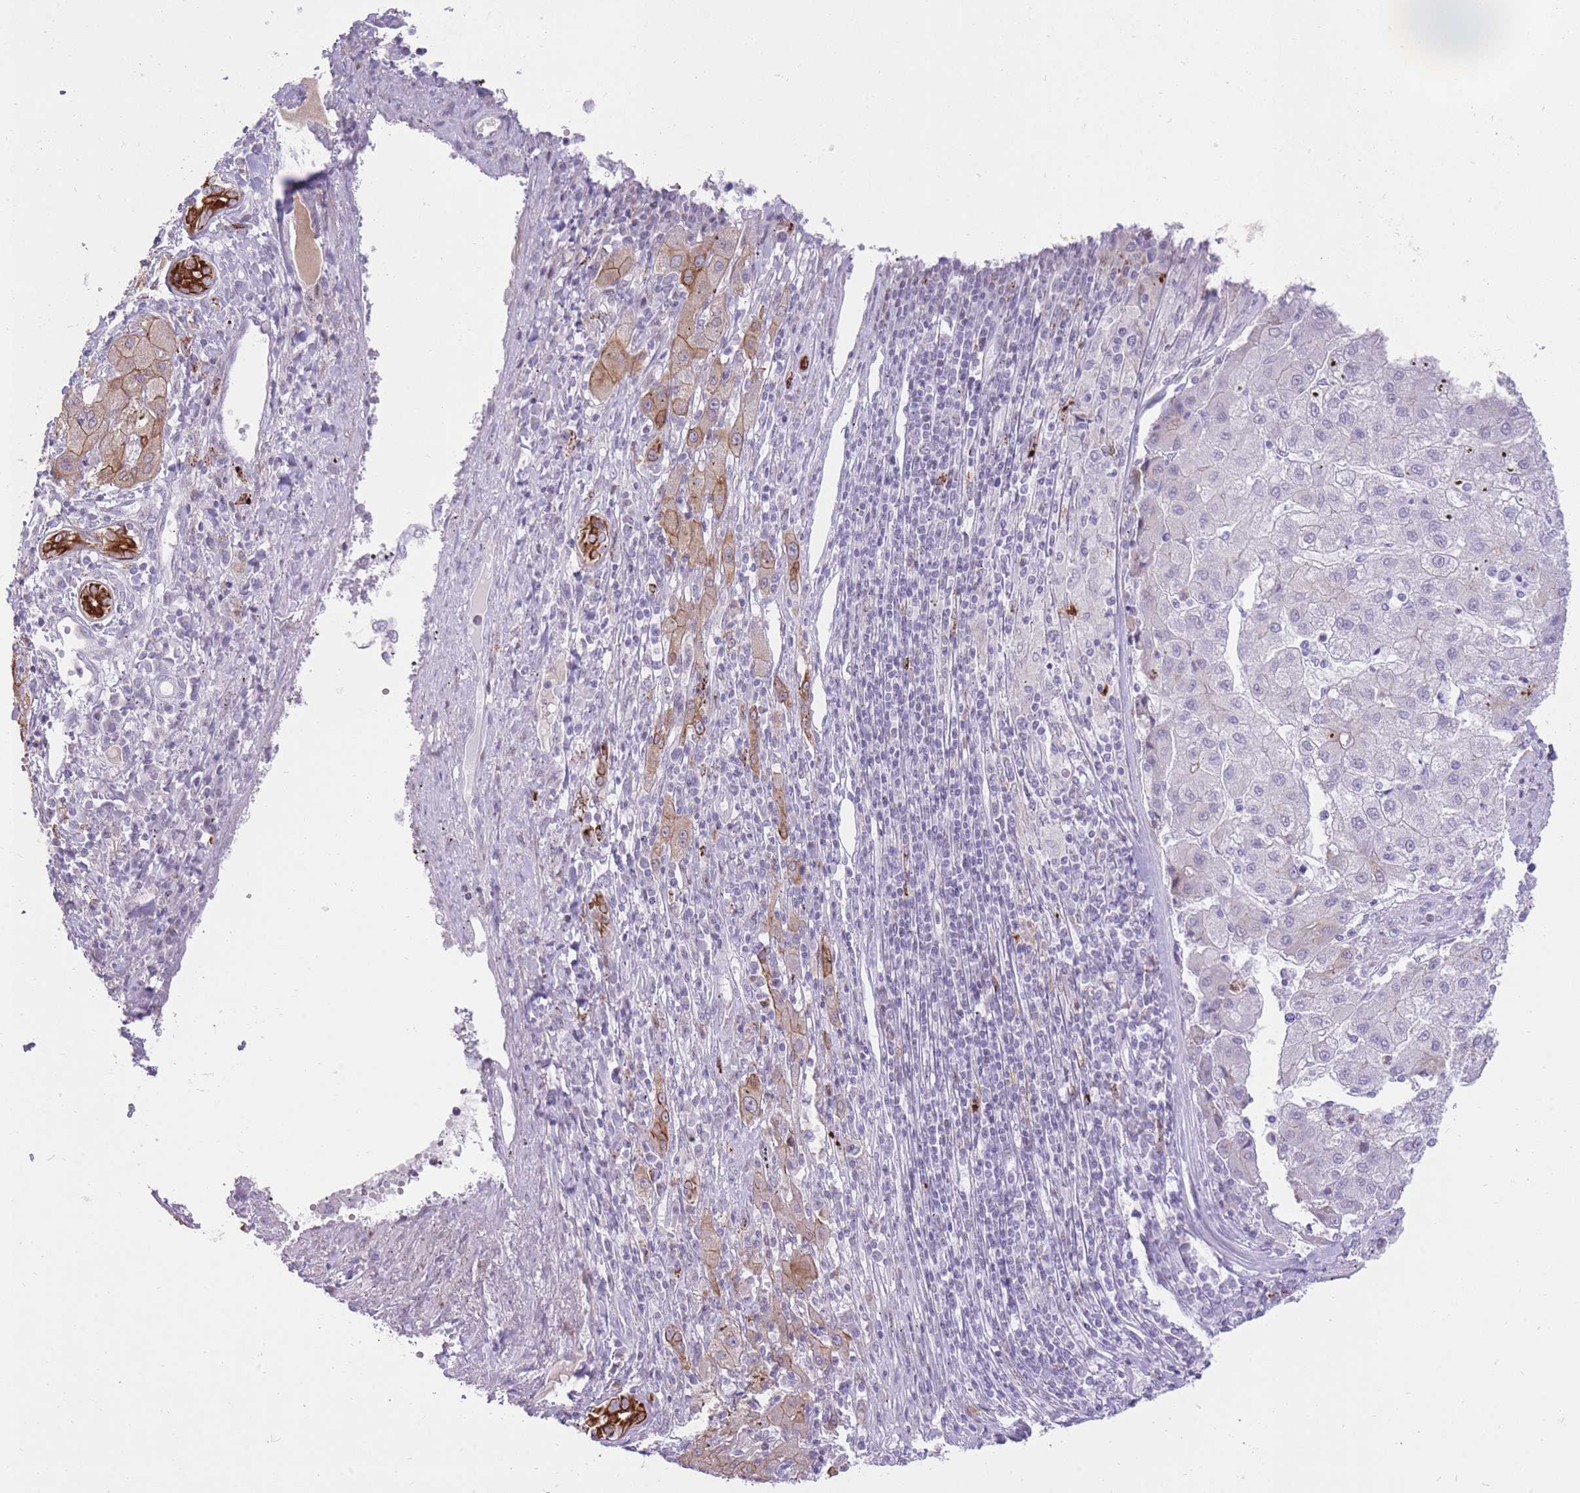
{"staining": {"intensity": "moderate", "quantity": "25%-75%", "location": "cytoplasmic/membranous"}, "tissue": "liver cancer", "cell_type": "Tumor cells", "image_type": "cancer", "snomed": [{"axis": "morphology", "description": "Carcinoma, Hepatocellular, NOS"}, {"axis": "topography", "description": "Liver"}], "caption": "This is a micrograph of IHC staining of liver hepatocellular carcinoma, which shows moderate staining in the cytoplasmic/membranous of tumor cells.", "gene": "MEIS3", "patient": {"sex": "male", "age": 72}}